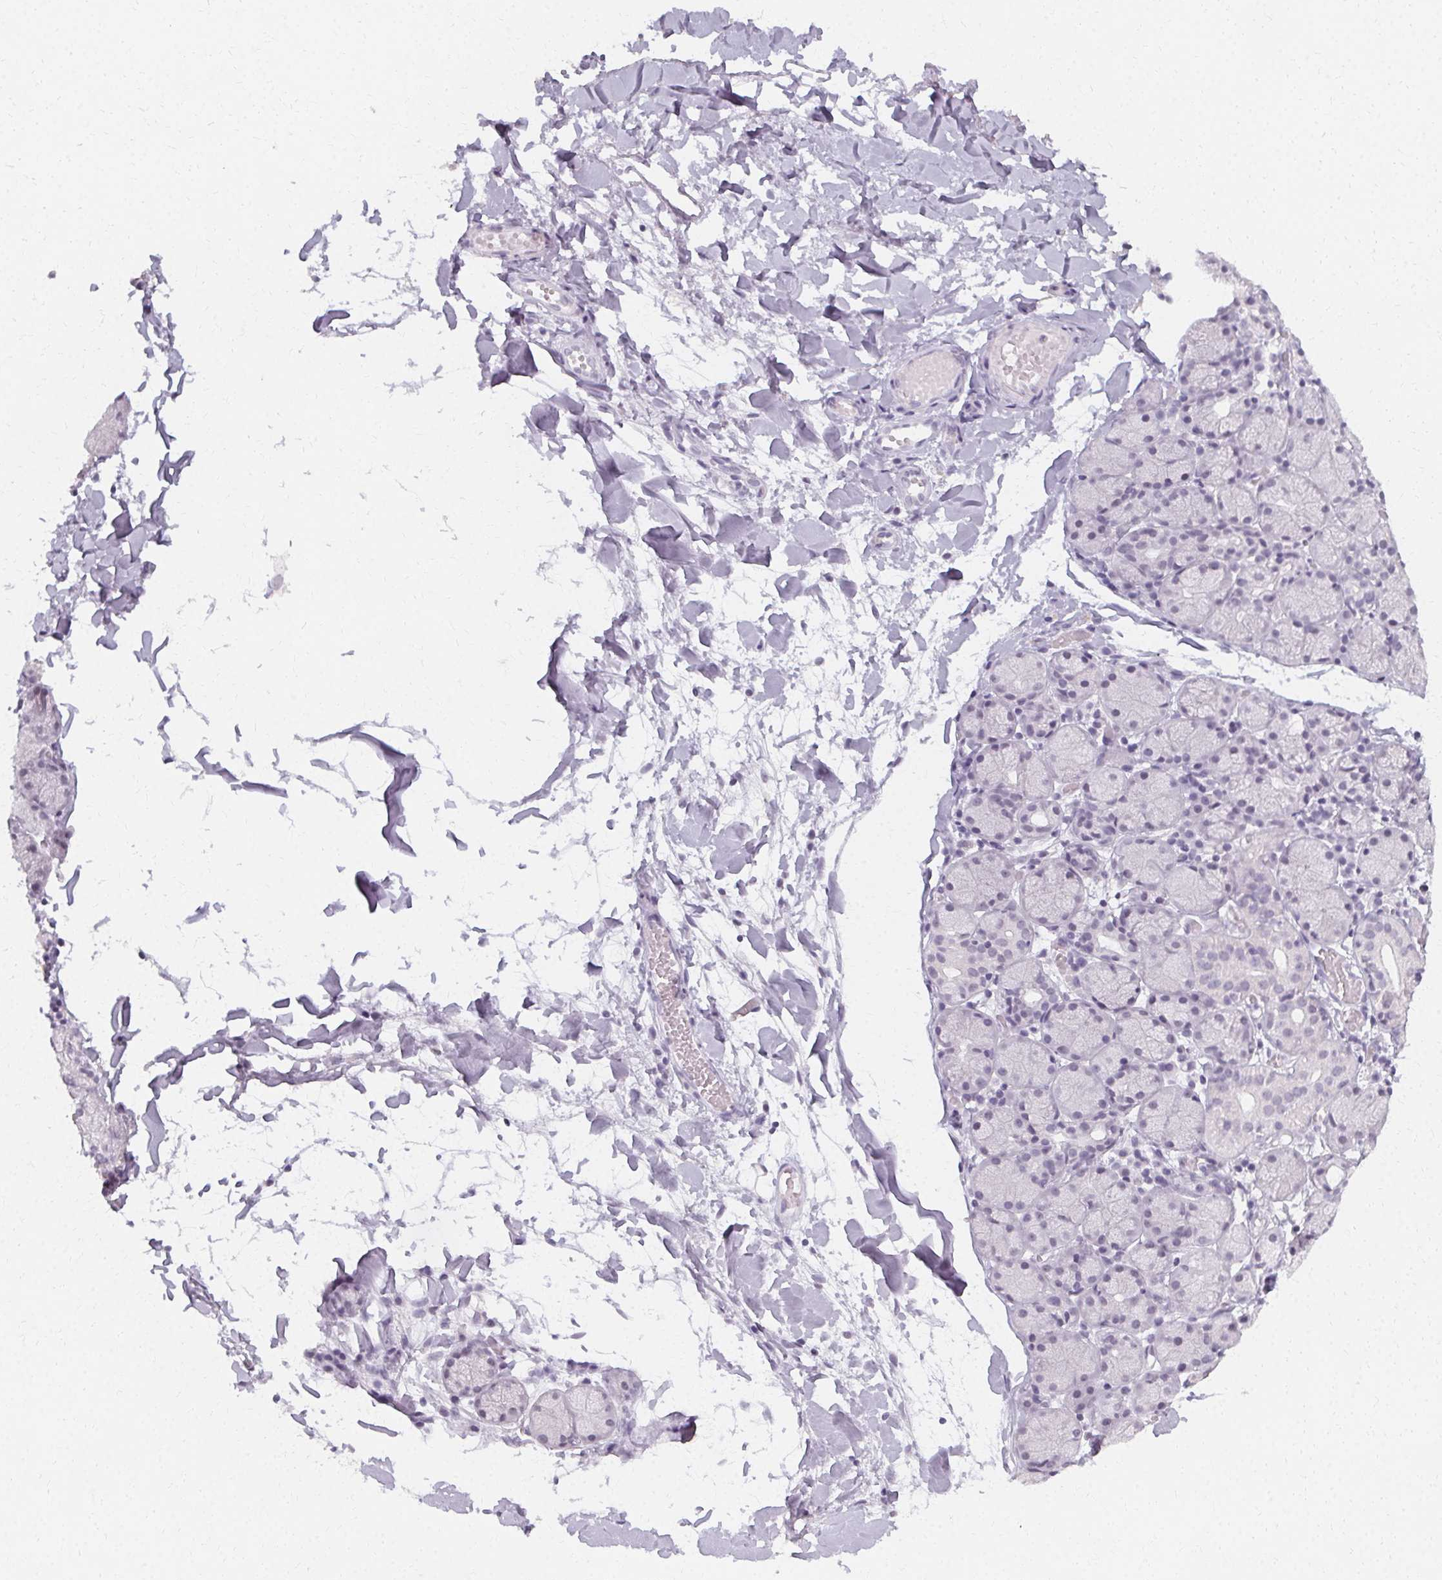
{"staining": {"intensity": "negative", "quantity": "none", "location": "none"}, "tissue": "salivary gland", "cell_type": "Glandular cells", "image_type": "normal", "snomed": [{"axis": "morphology", "description": "Normal tissue, NOS"}, {"axis": "topography", "description": "Salivary gland"}], "caption": "Glandular cells are negative for brown protein staining in benign salivary gland. (Brightfield microscopy of DAB (3,3'-diaminobenzidine) immunohistochemistry at high magnification).", "gene": "SYNPR", "patient": {"sex": "female", "age": 24}}